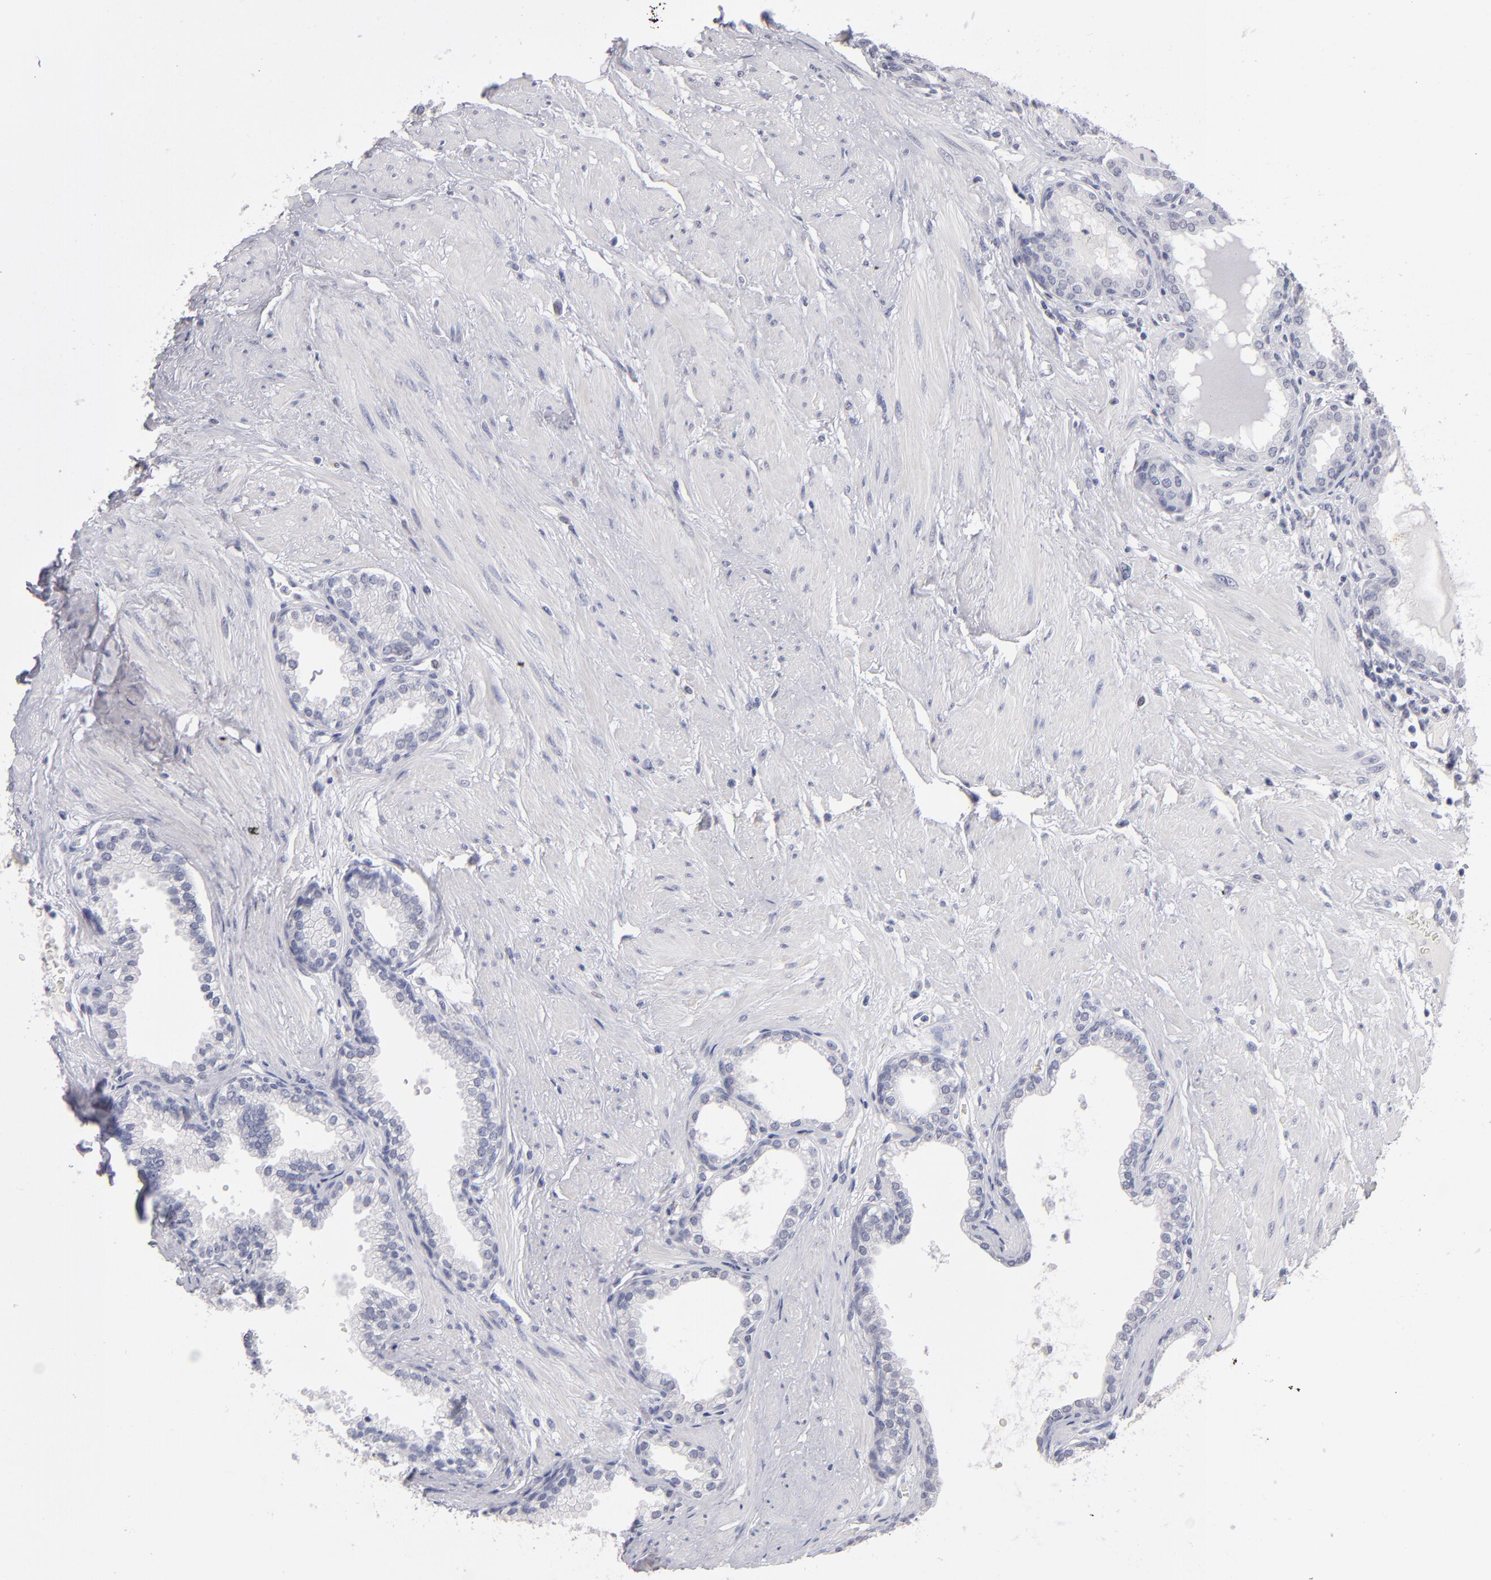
{"staining": {"intensity": "negative", "quantity": "none", "location": "none"}, "tissue": "prostate", "cell_type": "Glandular cells", "image_type": "normal", "snomed": [{"axis": "morphology", "description": "Normal tissue, NOS"}, {"axis": "topography", "description": "Prostate"}], "caption": "The image displays no staining of glandular cells in benign prostate.", "gene": "TEX11", "patient": {"sex": "male", "age": 64}}